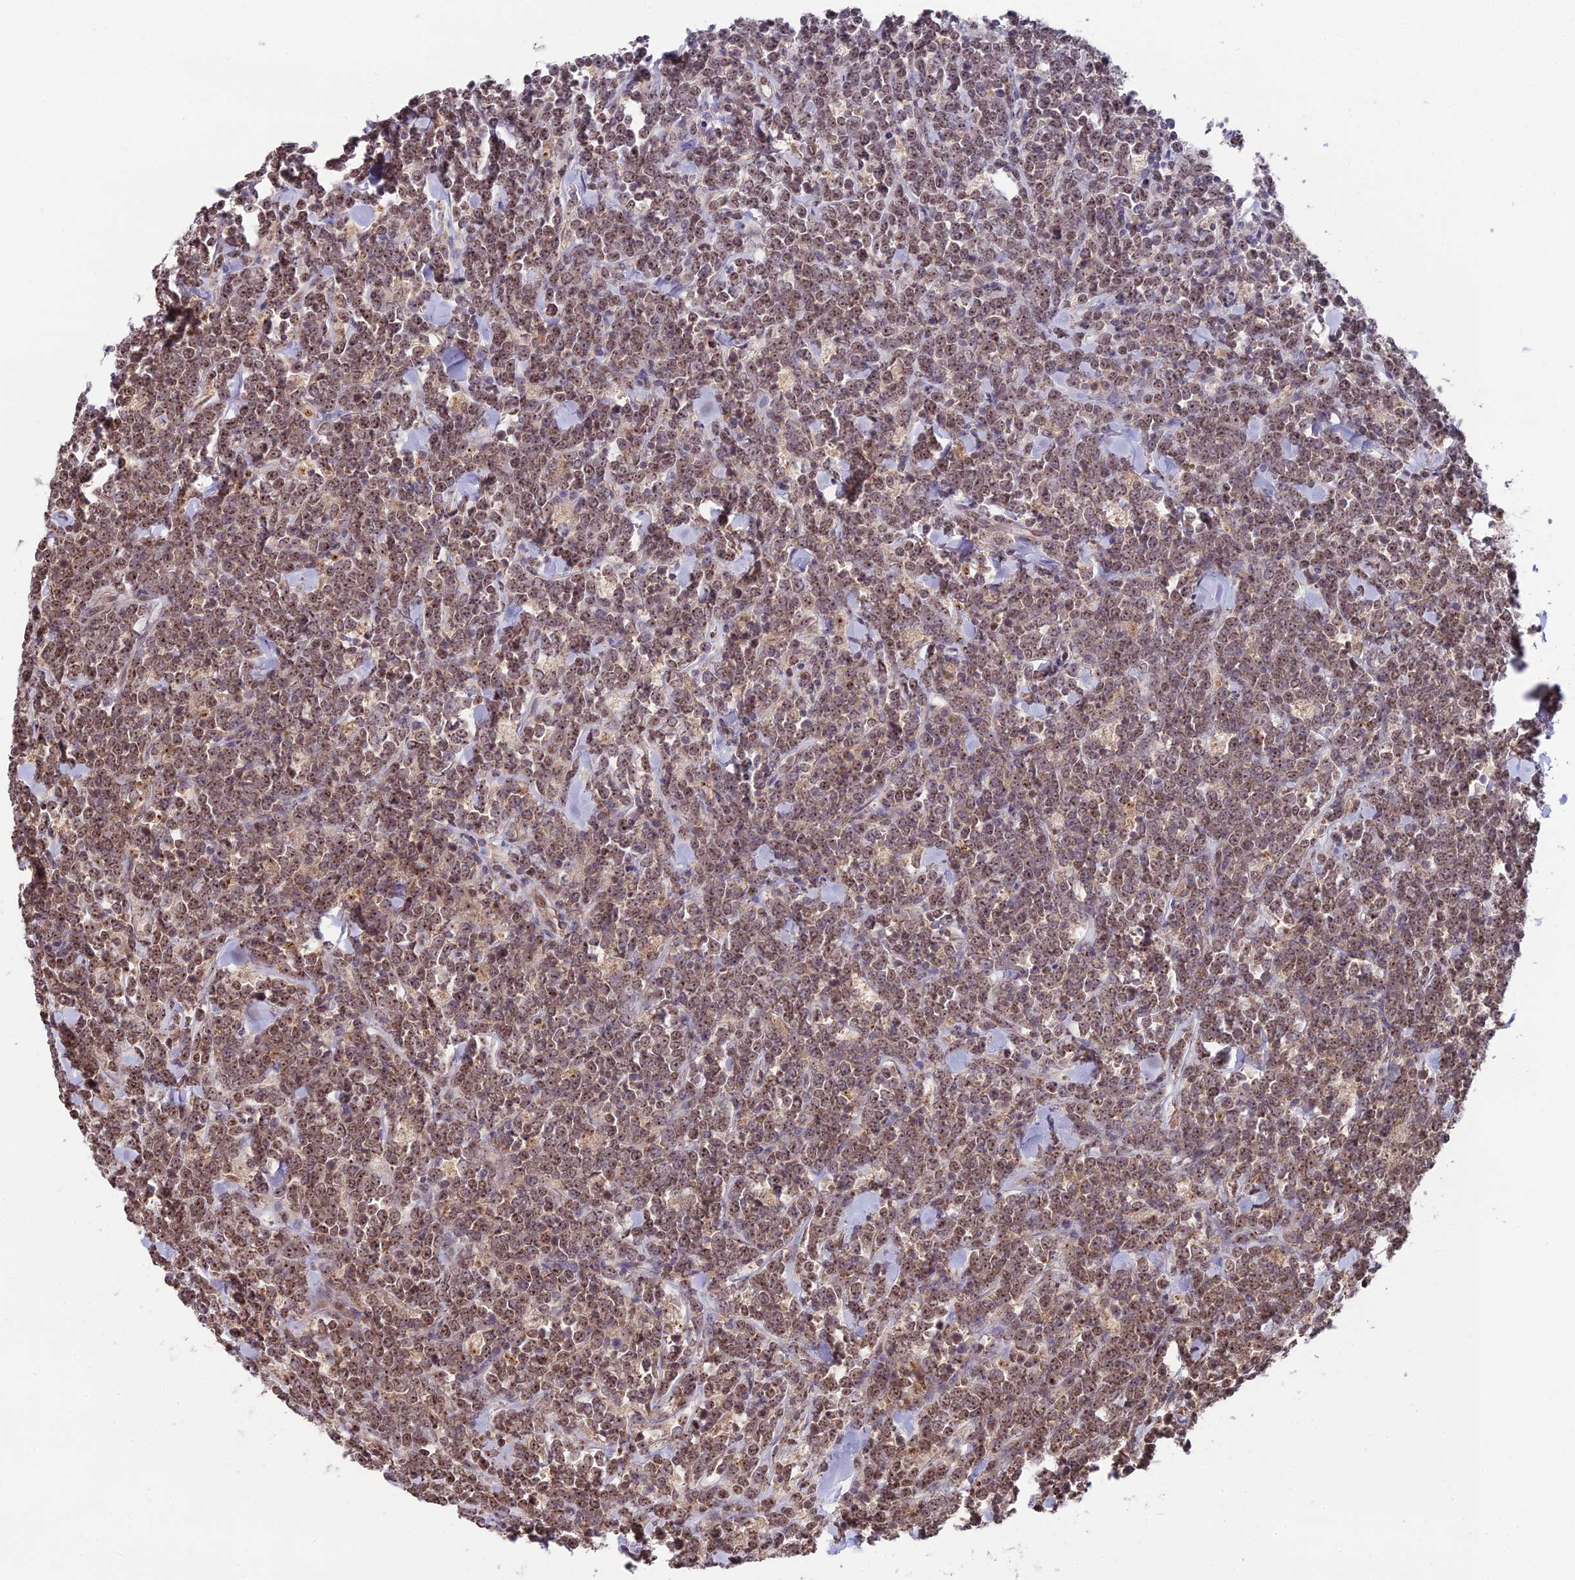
{"staining": {"intensity": "moderate", "quantity": ">75%", "location": "nuclear"}, "tissue": "lymphoma", "cell_type": "Tumor cells", "image_type": "cancer", "snomed": [{"axis": "morphology", "description": "Malignant lymphoma, non-Hodgkin's type, High grade"}, {"axis": "topography", "description": "Small intestine"}], "caption": "Lymphoma stained with a brown dye exhibits moderate nuclear positive expression in approximately >75% of tumor cells.", "gene": "ZNF333", "patient": {"sex": "male", "age": 8}}